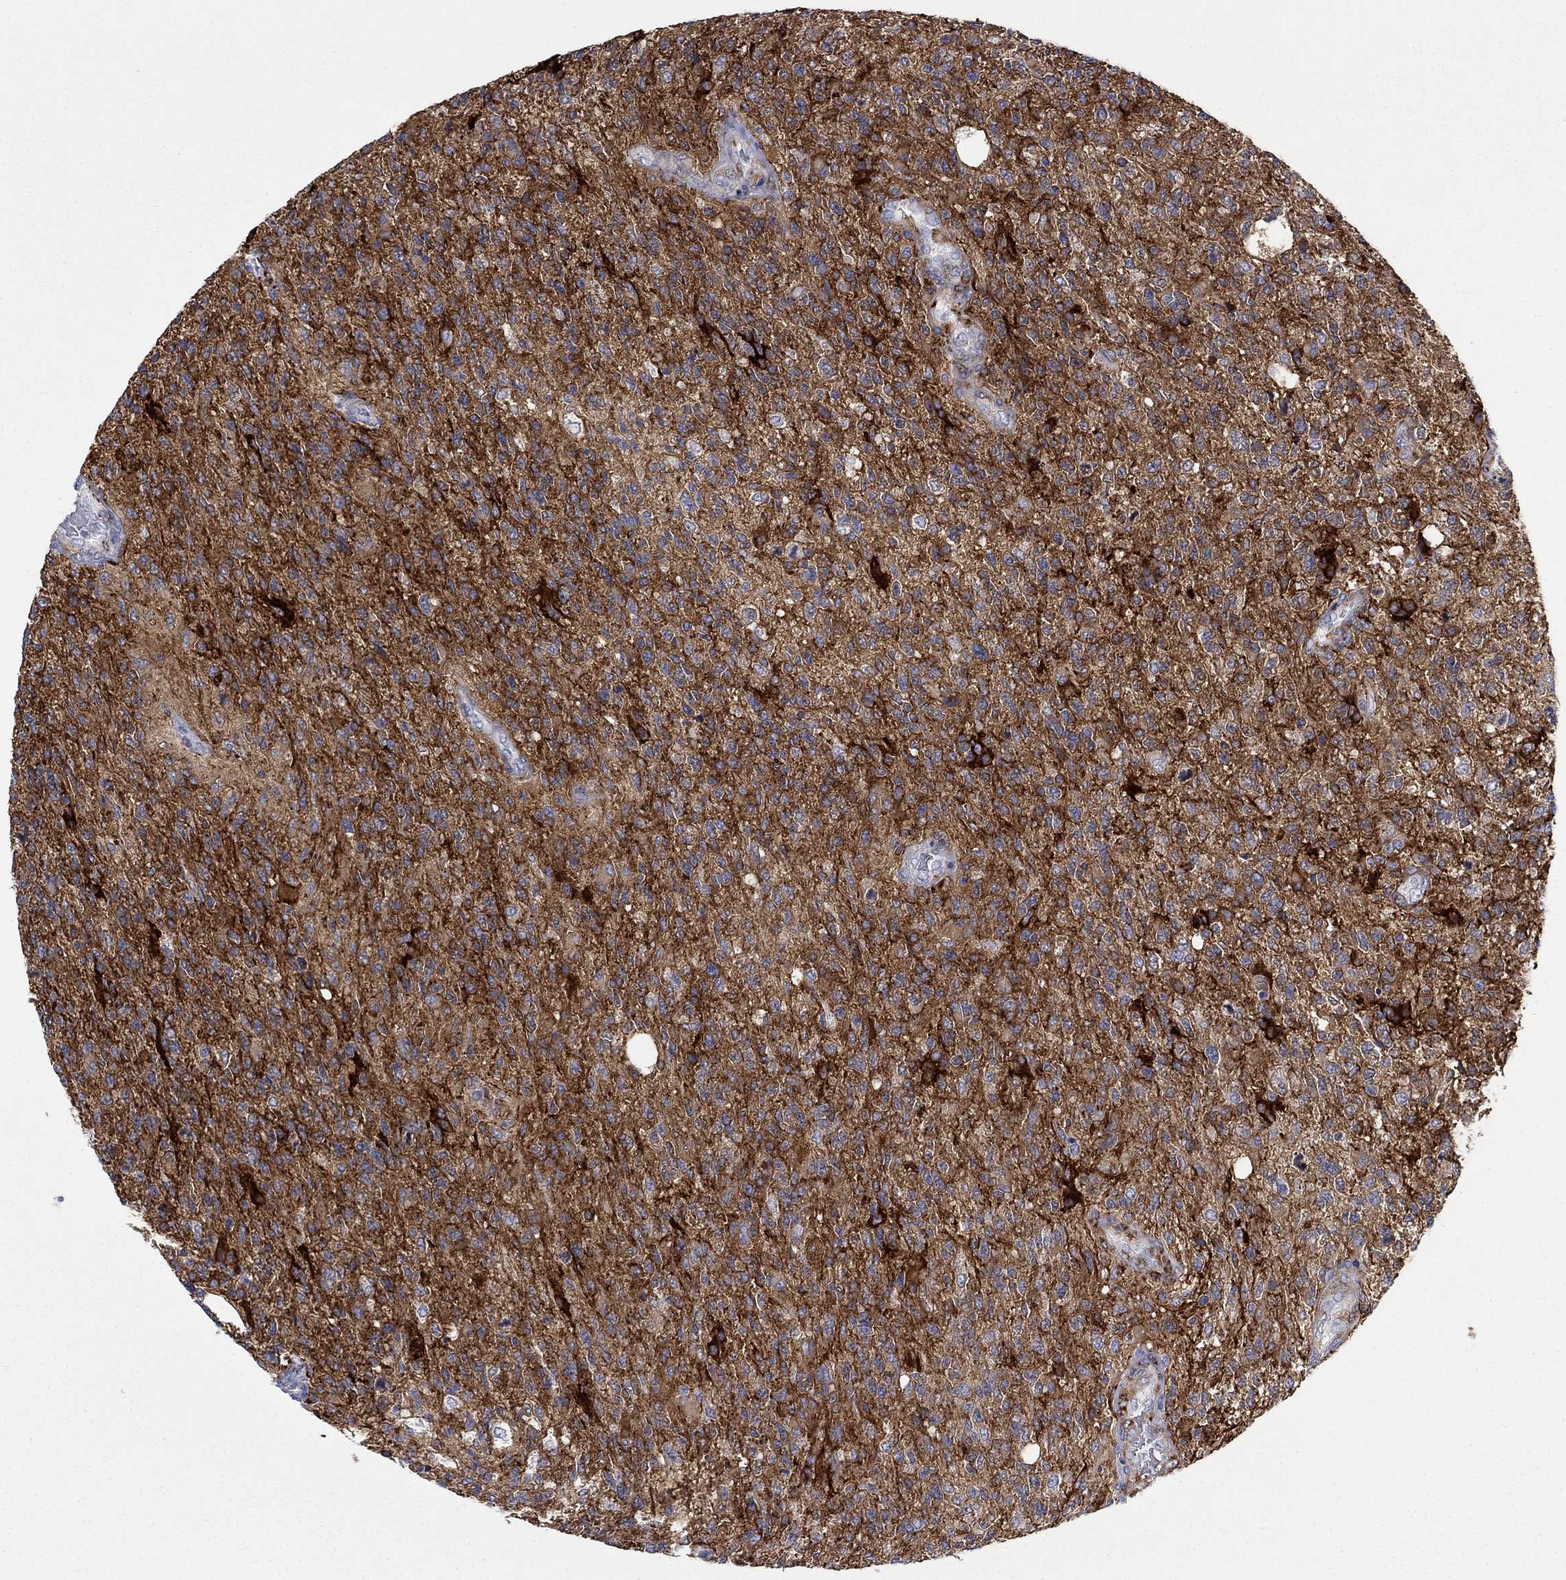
{"staining": {"intensity": "strong", "quantity": "<25%", "location": "cytoplasmic/membranous"}, "tissue": "glioma", "cell_type": "Tumor cells", "image_type": "cancer", "snomed": [{"axis": "morphology", "description": "Glioma, malignant, High grade"}, {"axis": "topography", "description": "Brain"}], "caption": "An immunohistochemistry (IHC) photomicrograph of neoplastic tissue is shown. Protein staining in brown labels strong cytoplasmic/membranous positivity in glioma within tumor cells. (brown staining indicates protein expression, while blue staining denotes nuclei).", "gene": "PTPRZ1", "patient": {"sex": "male", "age": 56}}